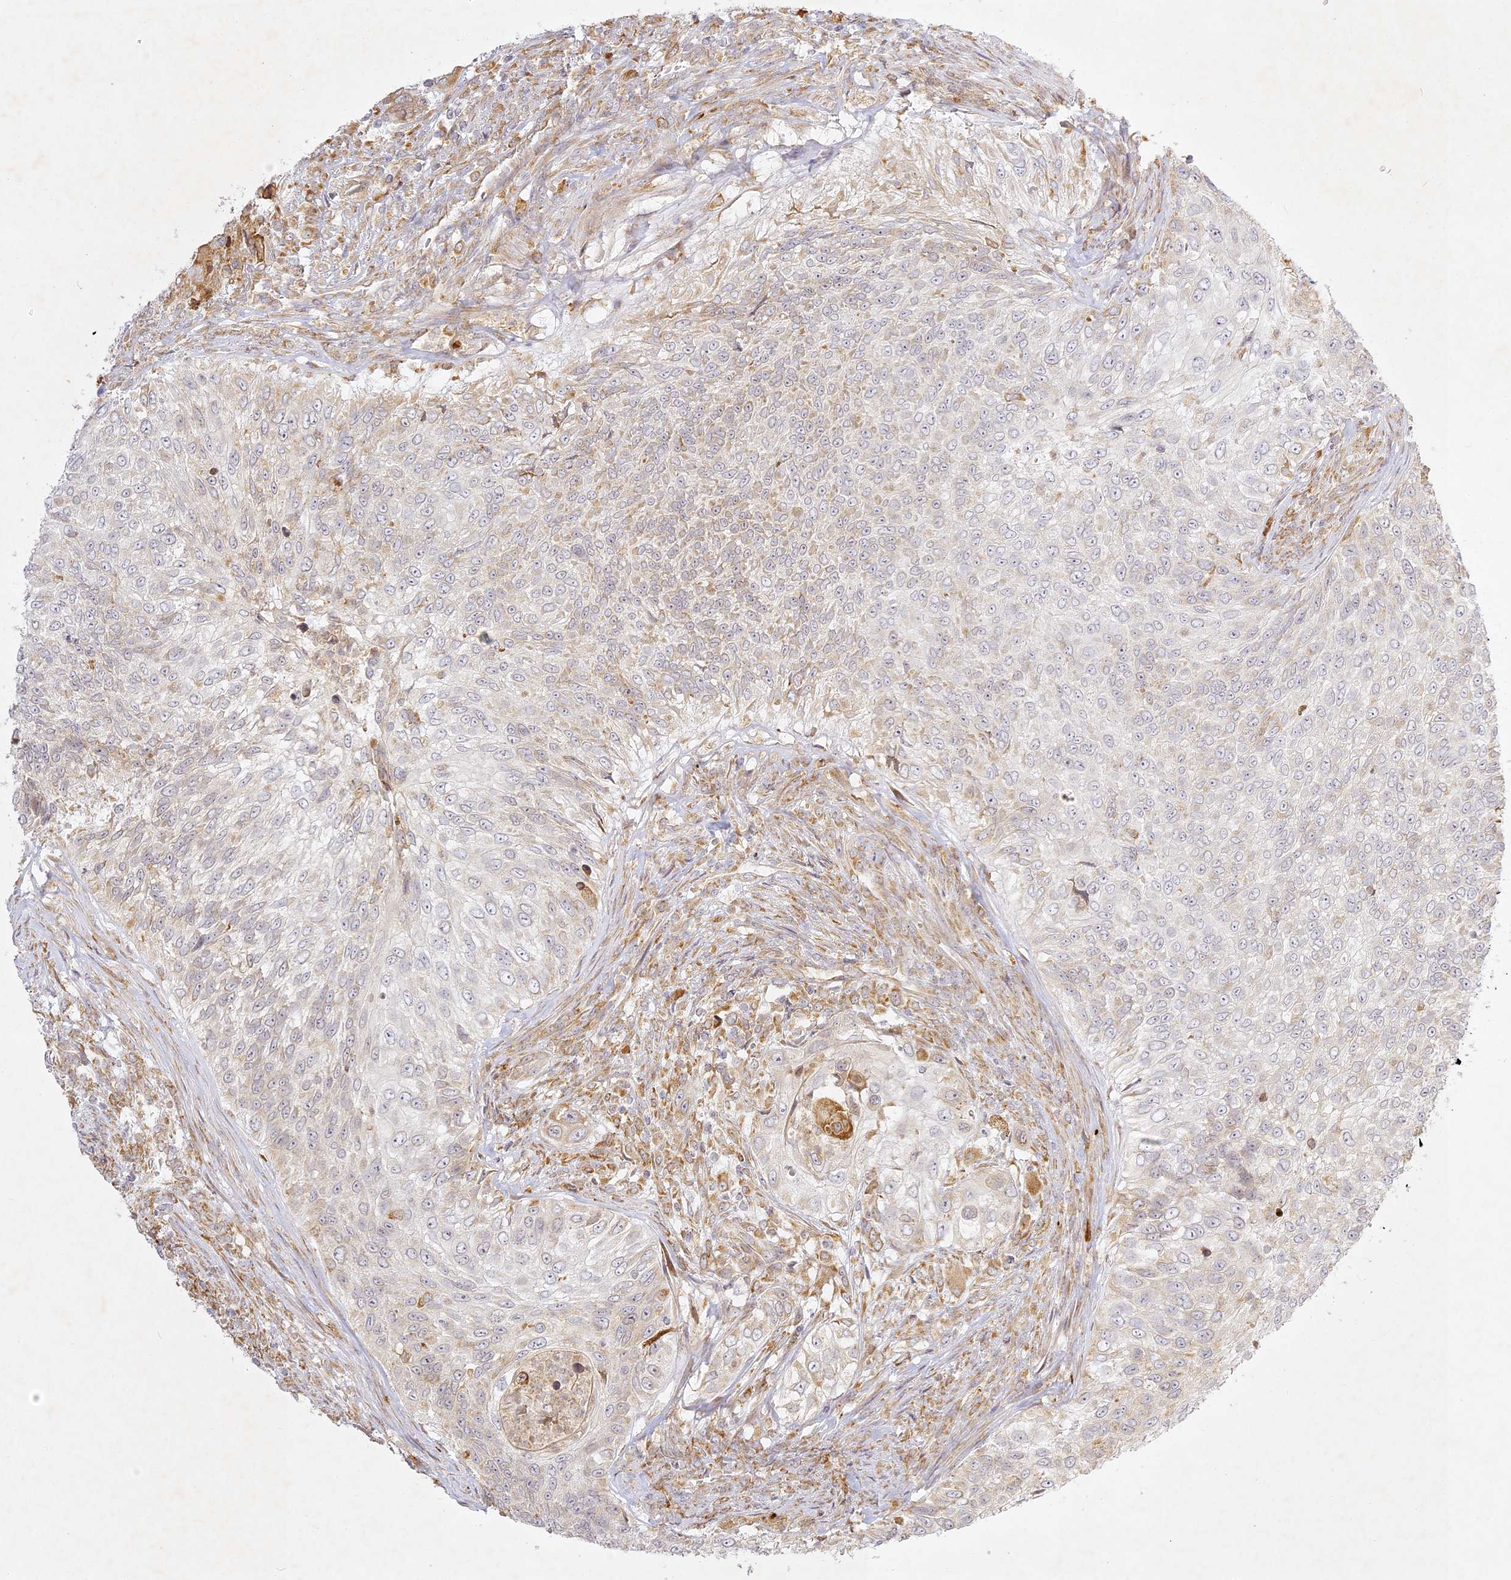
{"staining": {"intensity": "moderate", "quantity": "<25%", "location": "cytoplasmic/membranous"}, "tissue": "urothelial cancer", "cell_type": "Tumor cells", "image_type": "cancer", "snomed": [{"axis": "morphology", "description": "Urothelial carcinoma, High grade"}, {"axis": "topography", "description": "Urinary bladder"}], "caption": "A photomicrograph showing moderate cytoplasmic/membranous staining in about <25% of tumor cells in urothelial cancer, as visualized by brown immunohistochemical staining.", "gene": "SLC30A5", "patient": {"sex": "female", "age": 60}}